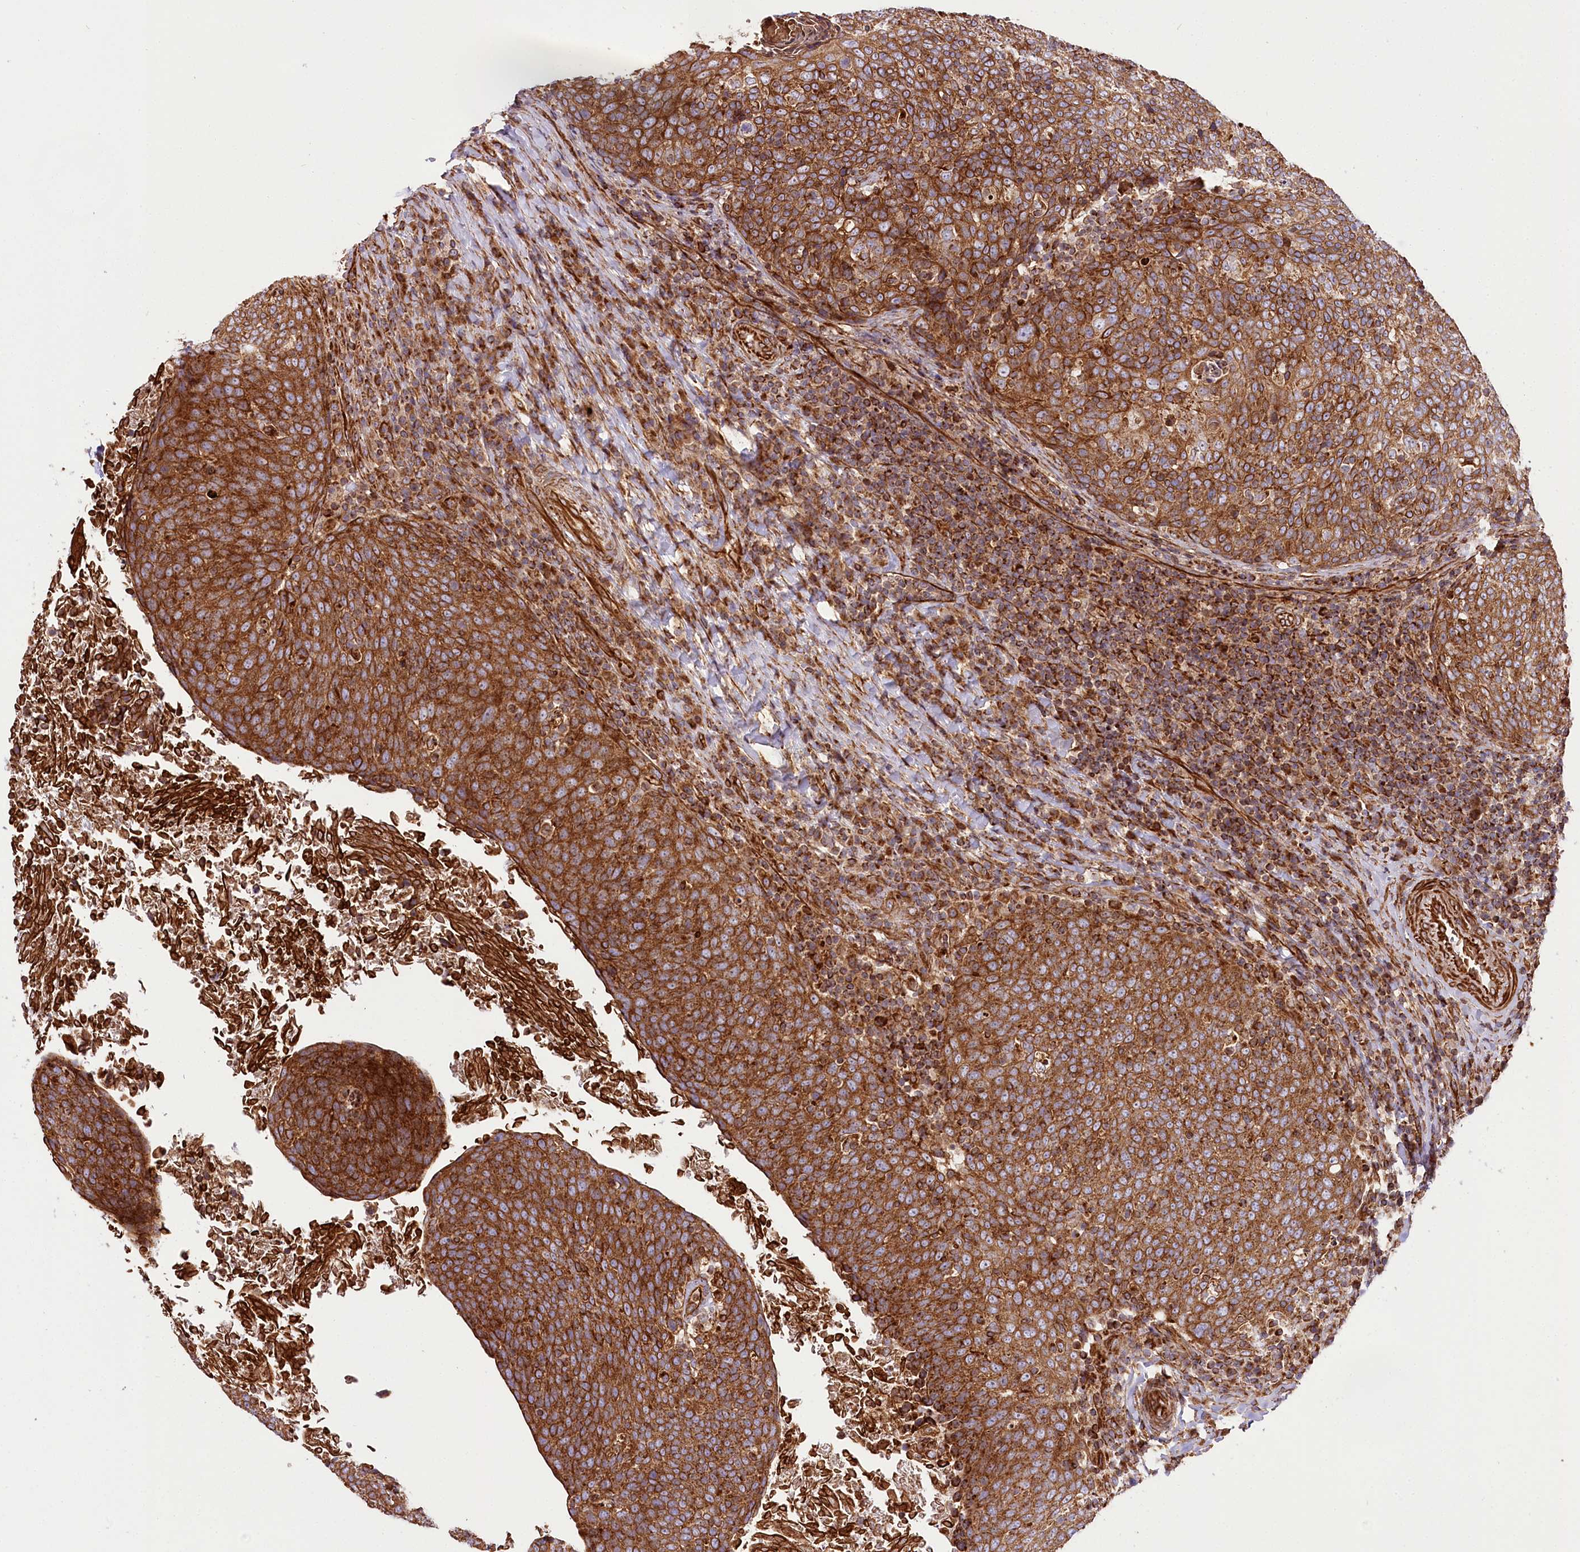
{"staining": {"intensity": "strong", "quantity": ">75%", "location": "cytoplasmic/membranous"}, "tissue": "head and neck cancer", "cell_type": "Tumor cells", "image_type": "cancer", "snomed": [{"axis": "morphology", "description": "Squamous cell carcinoma, NOS"}, {"axis": "morphology", "description": "Squamous cell carcinoma, metastatic, NOS"}, {"axis": "topography", "description": "Lymph node"}, {"axis": "topography", "description": "Head-Neck"}], "caption": "An image of human head and neck squamous cell carcinoma stained for a protein reveals strong cytoplasmic/membranous brown staining in tumor cells.", "gene": "THUMPD3", "patient": {"sex": "male", "age": 62}}